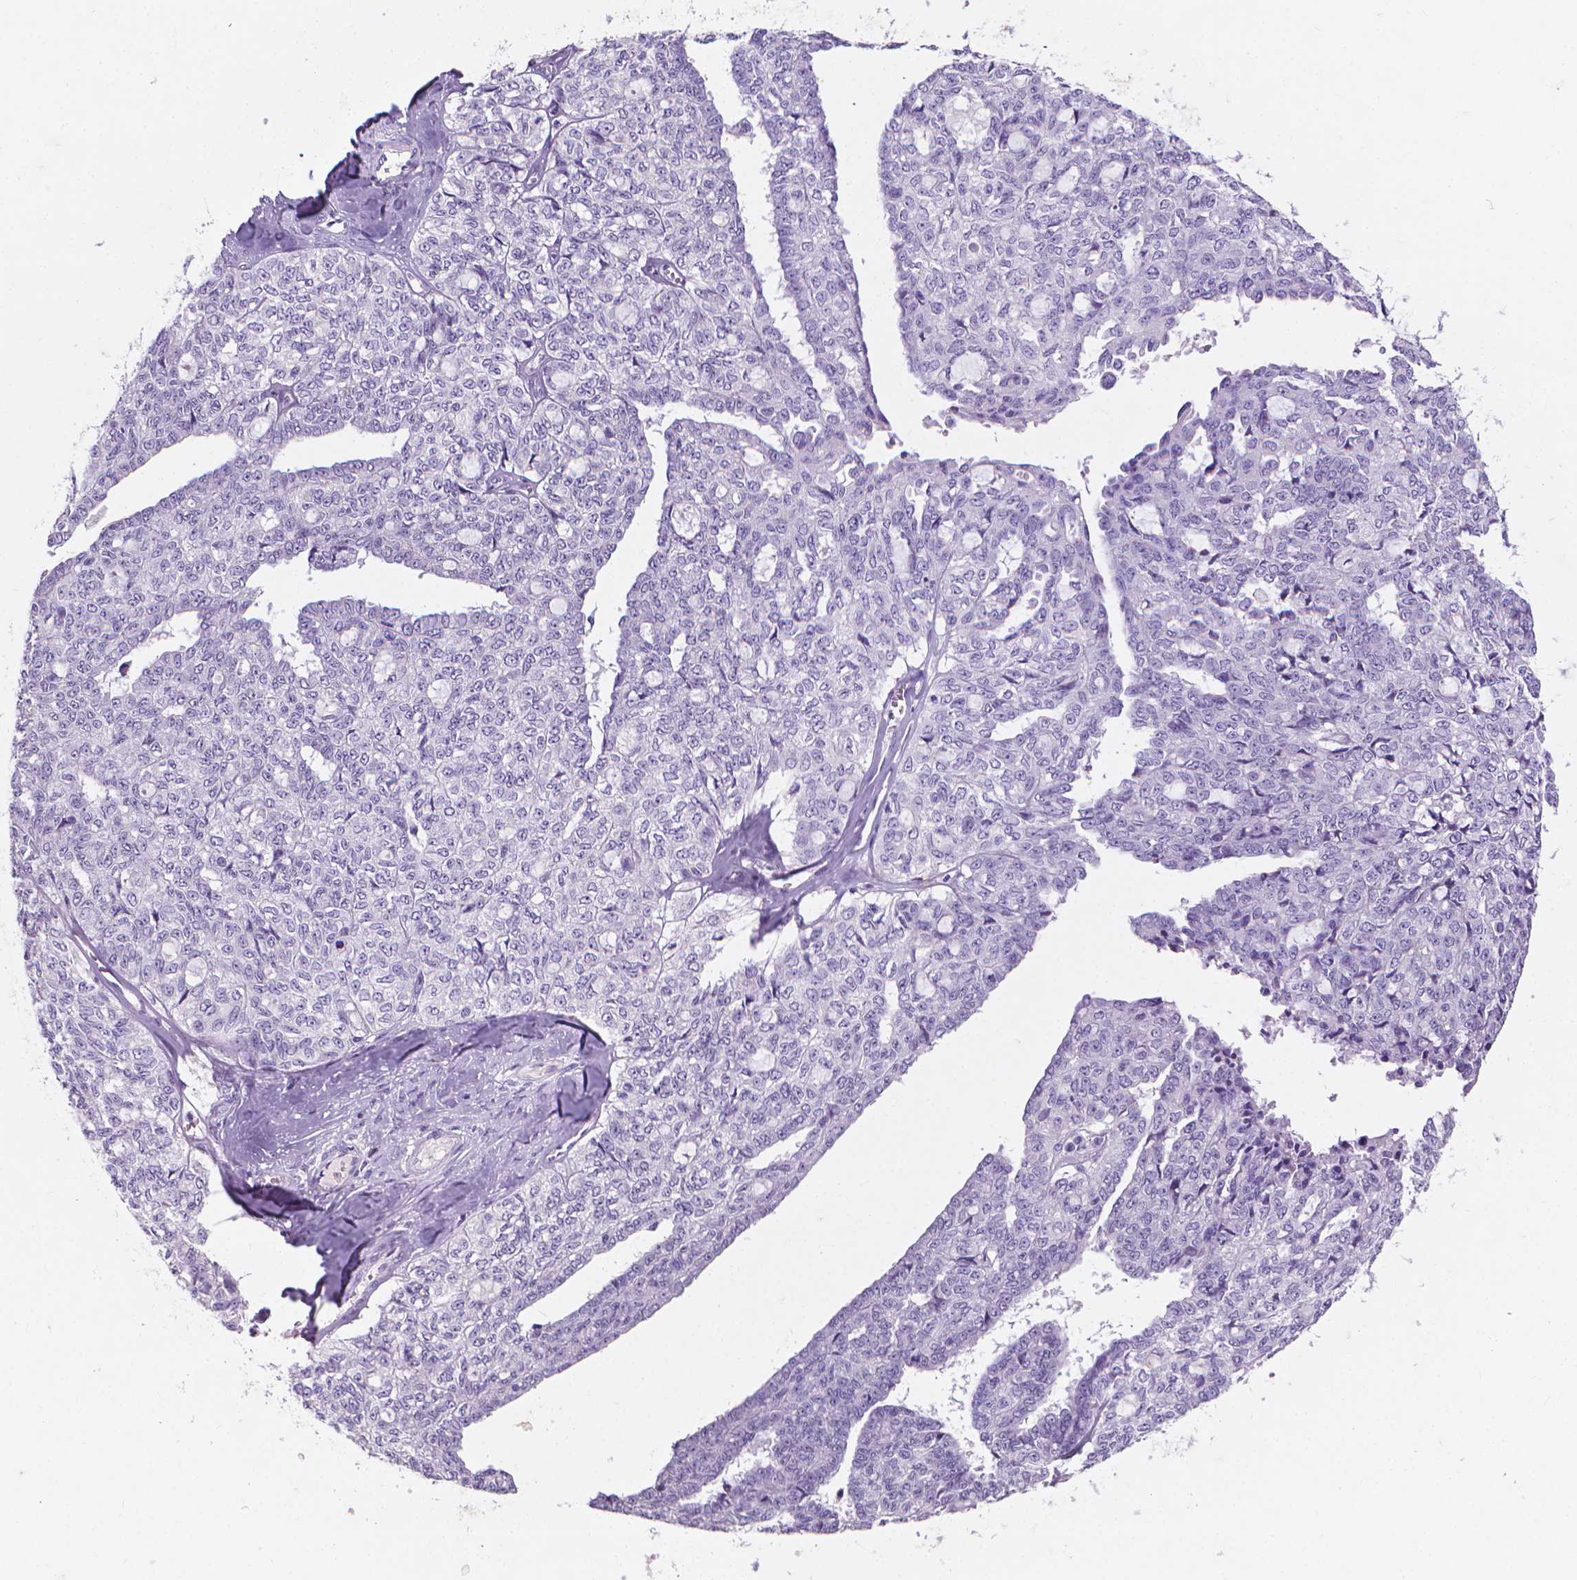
{"staining": {"intensity": "negative", "quantity": "none", "location": "none"}, "tissue": "ovarian cancer", "cell_type": "Tumor cells", "image_type": "cancer", "snomed": [{"axis": "morphology", "description": "Cystadenocarcinoma, serous, NOS"}, {"axis": "topography", "description": "Ovary"}], "caption": "This is an immunohistochemistry (IHC) image of ovarian cancer (serous cystadenocarcinoma). There is no expression in tumor cells.", "gene": "XPNPEP2", "patient": {"sex": "female", "age": 71}}